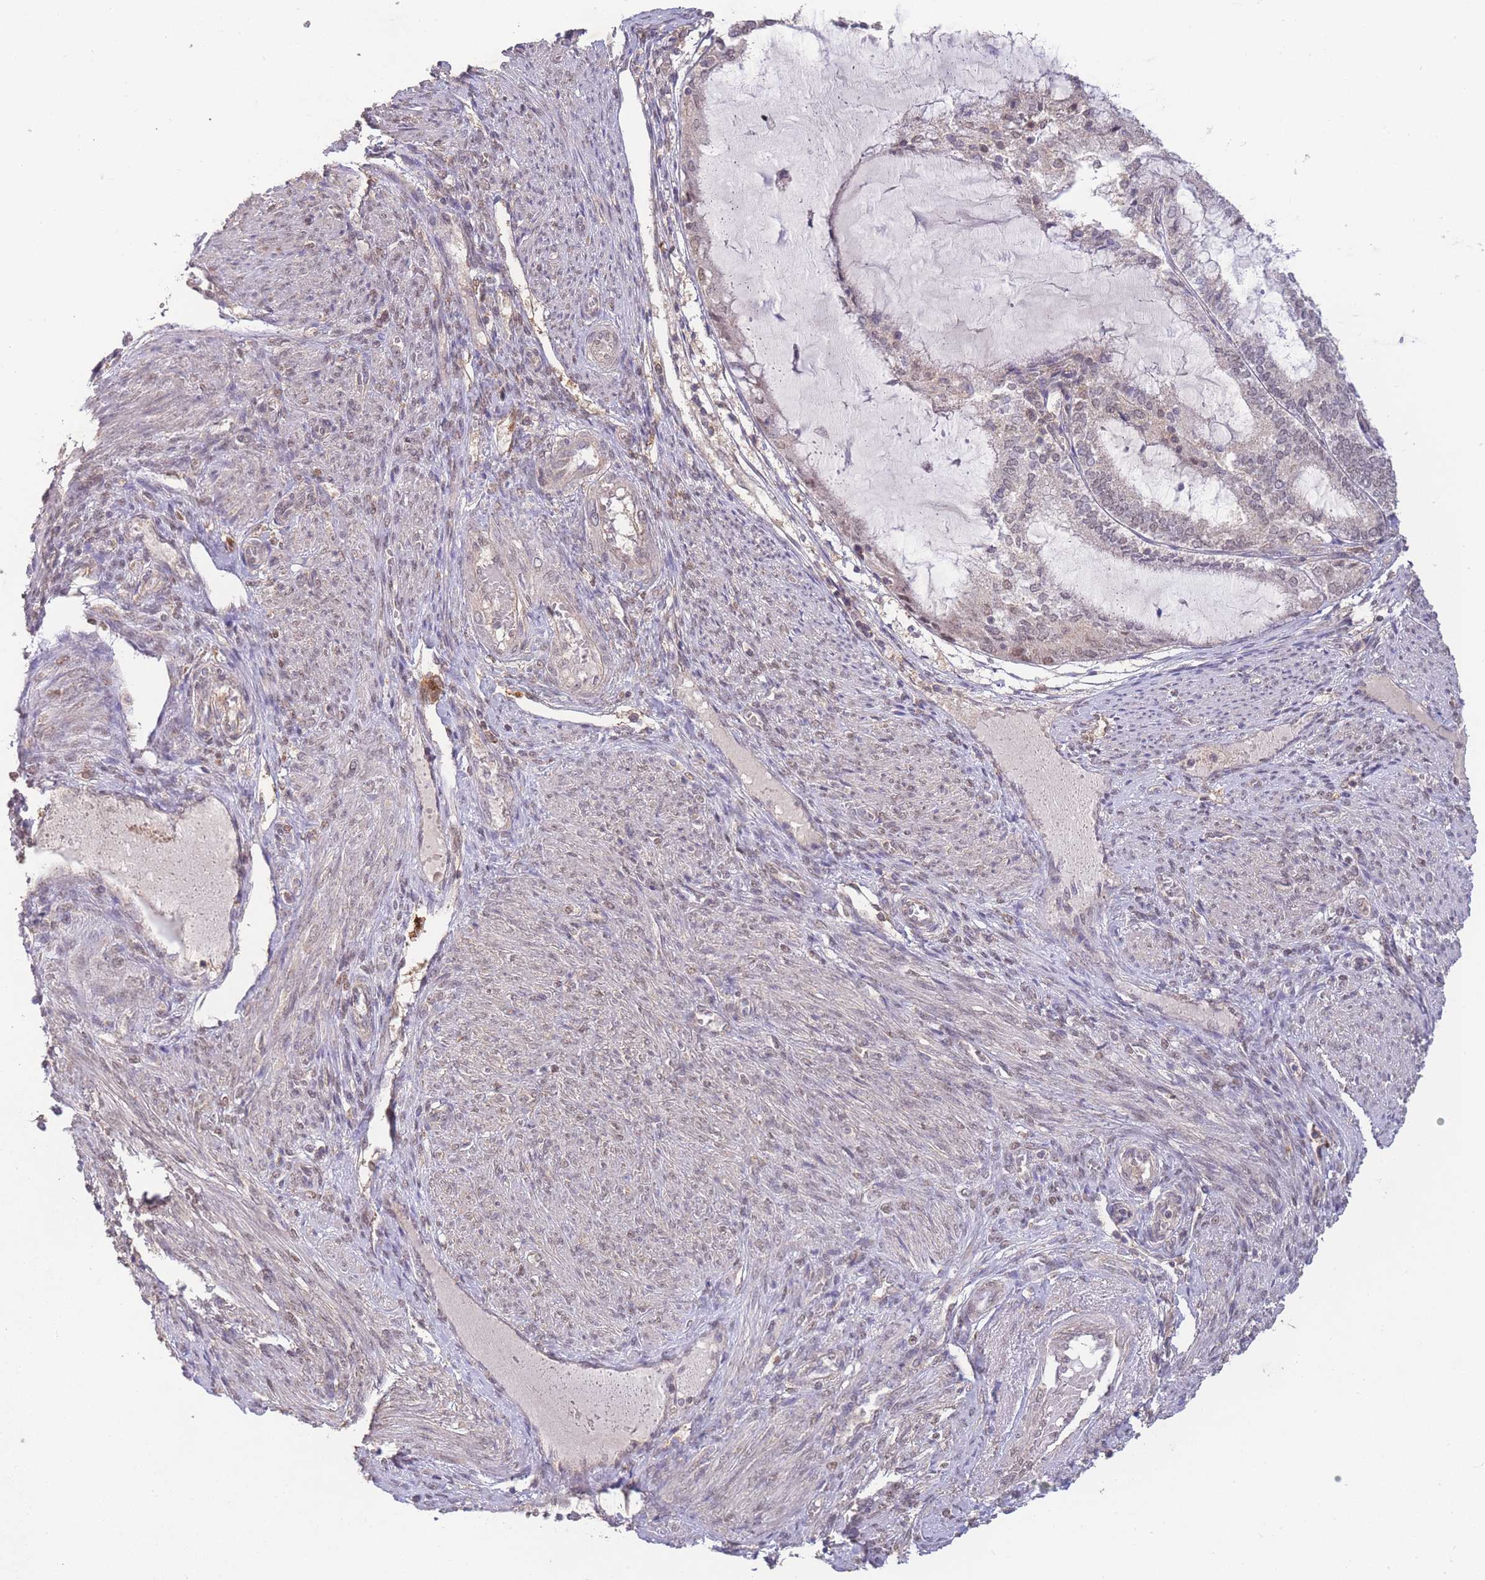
{"staining": {"intensity": "weak", "quantity": "25%-75%", "location": "nuclear"}, "tissue": "endometrial cancer", "cell_type": "Tumor cells", "image_type": "cancer", "snomed": [{"axis": "morphology", "description": "Adenocarcinoma, NOS"}, {"axis": "topography", "description": "Endometrium"}], "caption": "A brown stain shows weak nuclear staining of a protein in human endometrial adenocarcinoma tumor cells. (IHC, brightfield microscopy, high magnification).", "gene": "RNF144B", "patient": {"sex": "female", "age": 81}}